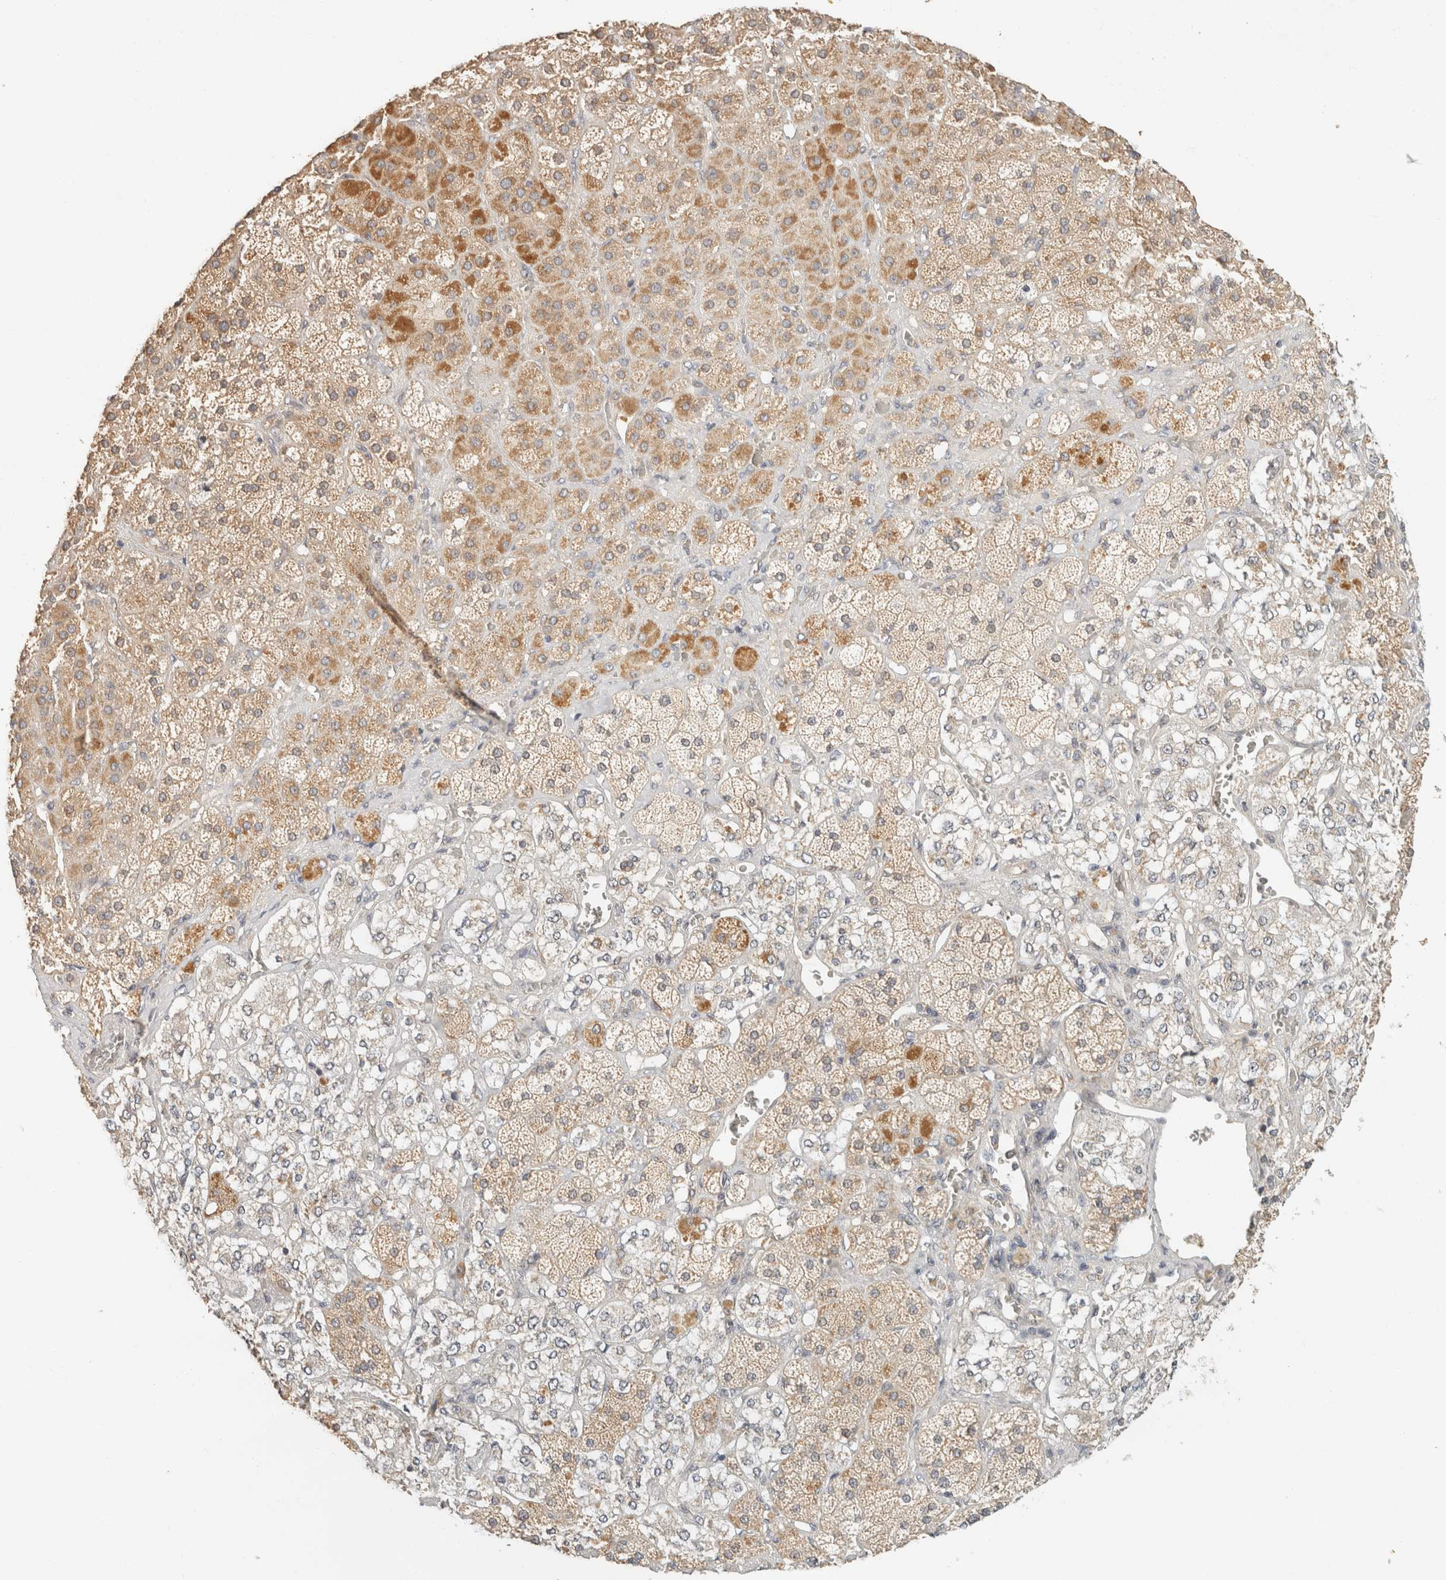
{"staining": {"intensity": "moderate", "quantity": "25%-75%", "location": "cytoplasmic/membranous"}, "tissue": "adrenal gland", "cell_type": "Glandular cells", "image_type": "normal", "snomed": [{"axis": "morphology", "description": "Normal tissue, NOS"}, {"axis": "topography", "description": "Adrenal gland"}], "caption": "A brown stain labels moderate cytoplasmic/membranous staining of a protein in glandular cells of unremarkable human adrenal gland. The staining is performed using DAB (3,3'-diaminobenzidine) brown chromogen to label protein expression. The nuclei are counter-stained blue using hematoxylin.", "gene": "TACC1", "patient": {"sex": "male", "age": 57}}